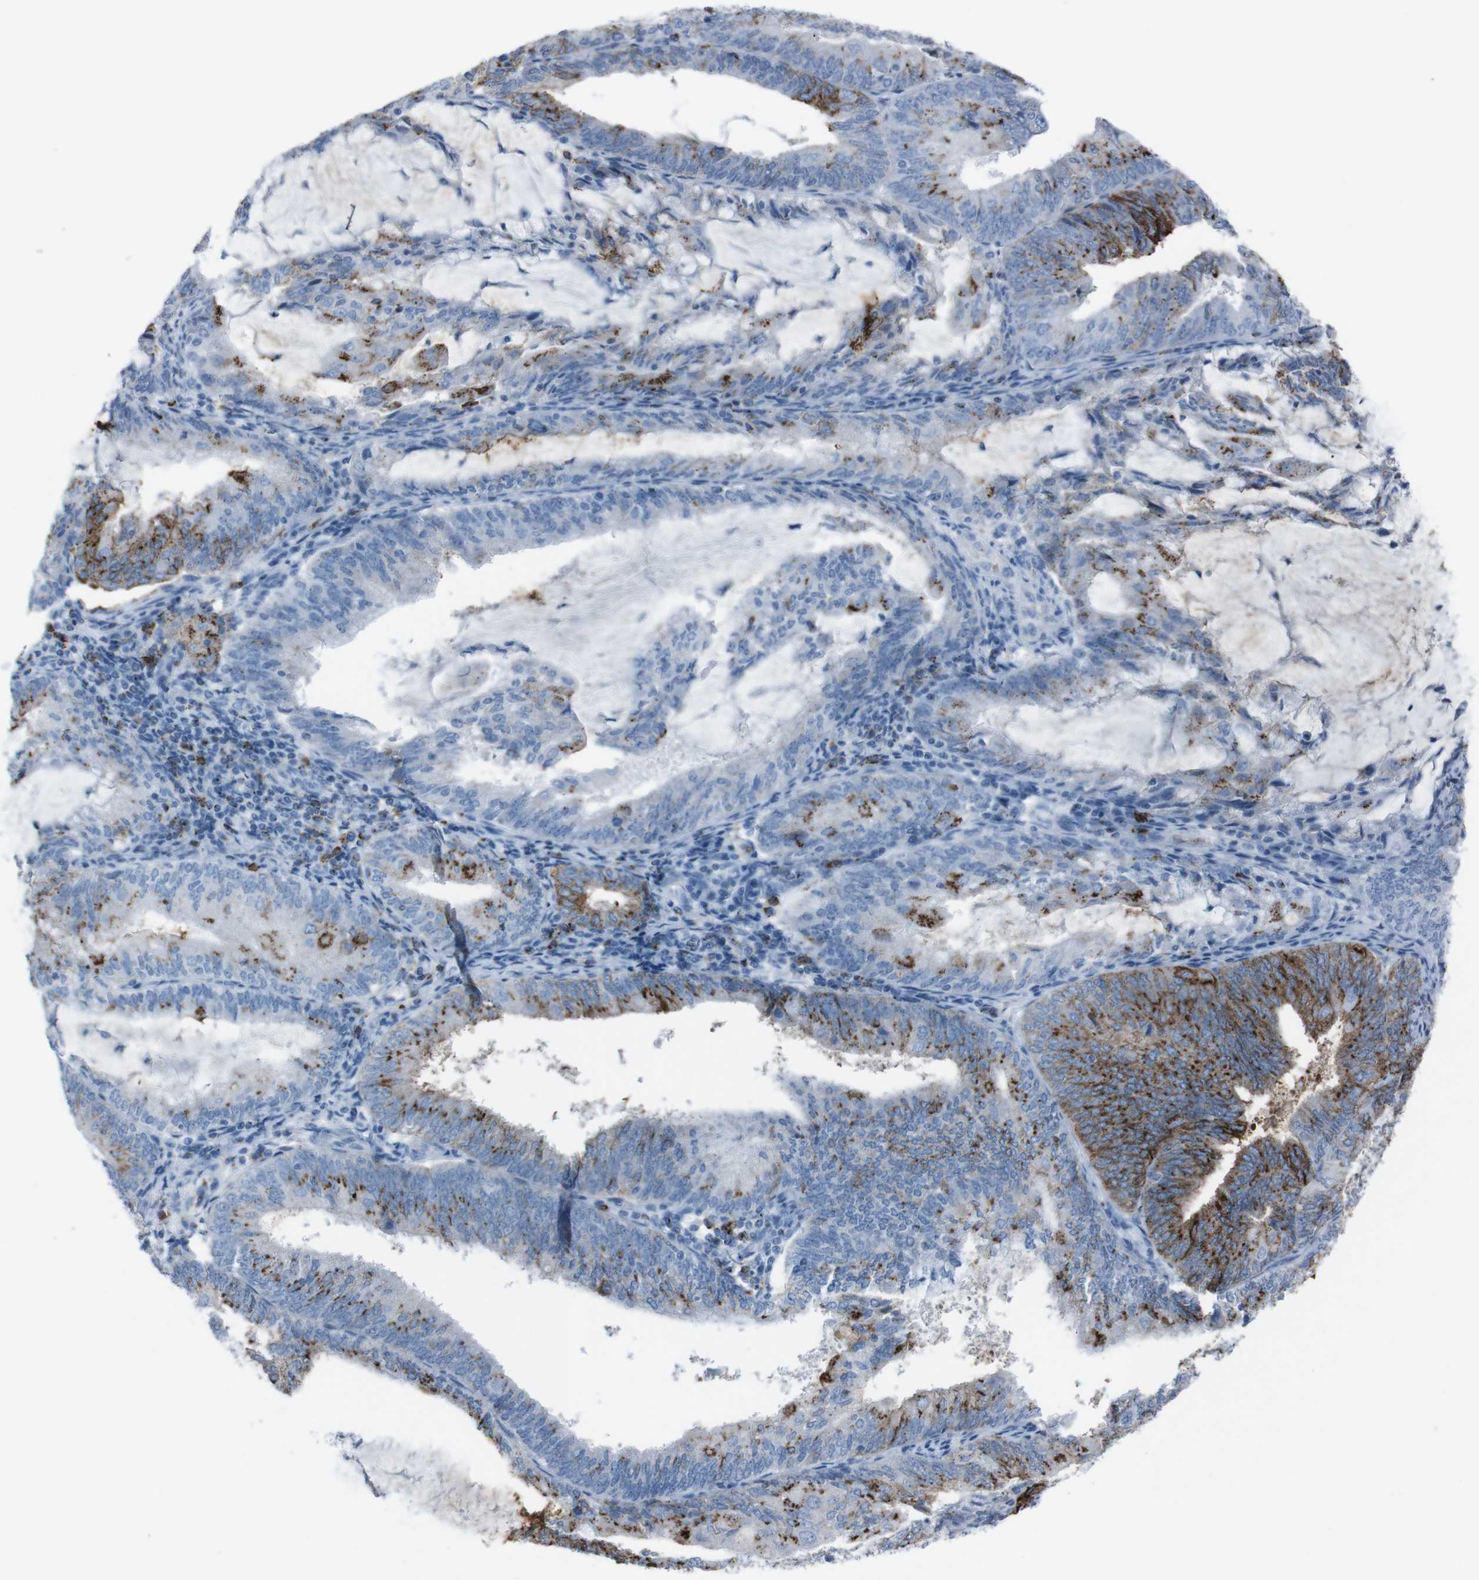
{"staining": {"intensity": "strong", "quantity": "25%-75%", "location": "cytoplasmic/membranous"}, "tissue": "endometrial cancer", "cell_type": "Tumor cells", "image_type": "cancer", "snomed": [{"axis": "morphology", "description": "Adenocarcinoma, NOS"}, {"axis": "topography", "description": "Endometrium"}], "caption": "Endometrial cancer (adenocarcinoma) tissue displays strong cytoplasmic/membranous staining in approximately 25%-75% of tumor cells, visualized by immunohistochemistry.", "gene": "ST6GAL1", "patient": {"sex": "female", "age": 81}}